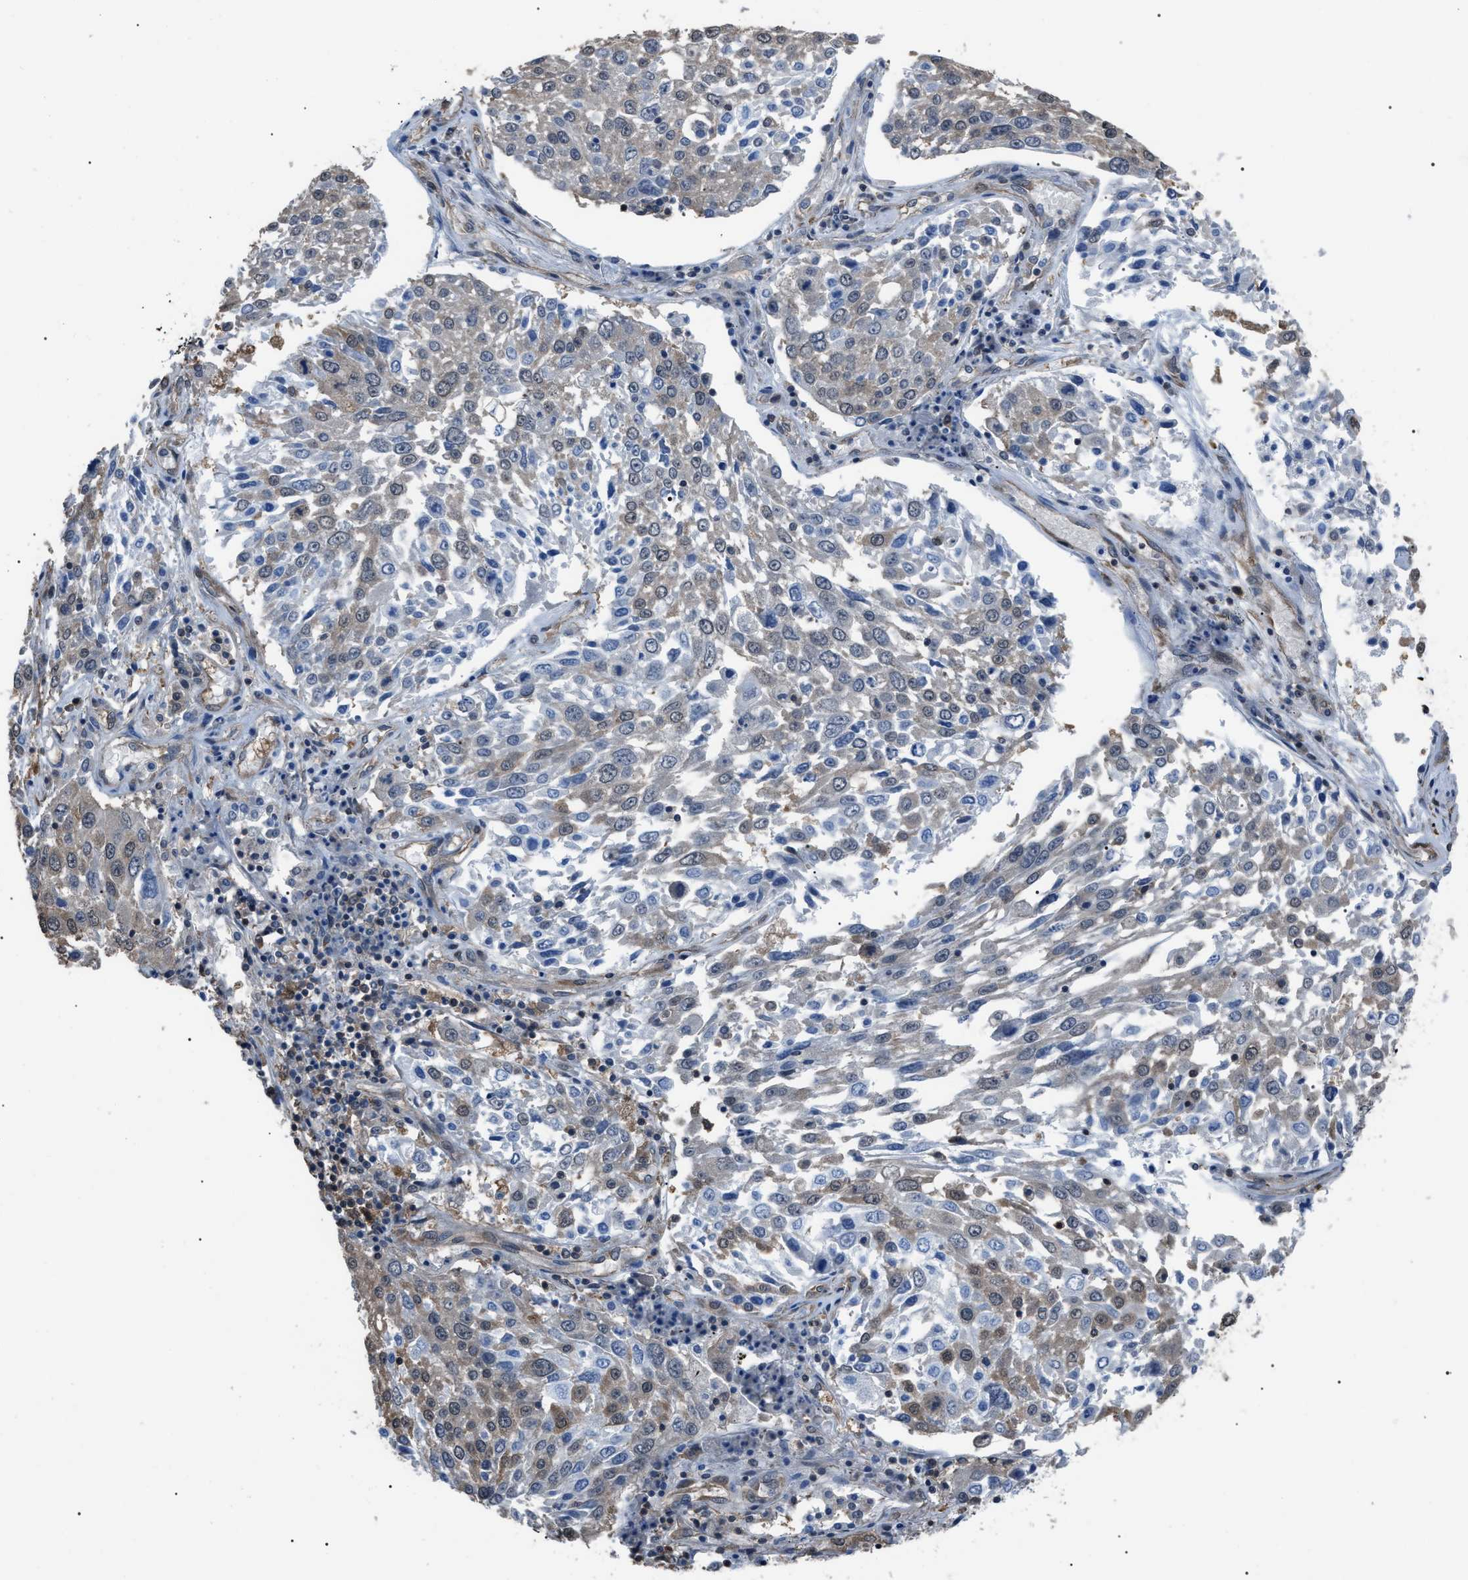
{"staining": {"intensity": "weak", "quantity": "25%-75%", "location": "cytoplasmic/membranous"}, "tissue": "lung cancer", "cell_type": "Tumor cells", "image_type": "cancer", "snomed": [{"axis": "morphology", "description": "Squamous cell carcinoma, NOS"}, {"axis": "topography", "description": "Lung"}], "caption": "Tumor cells show weak cytoplasmic/membranous staining in approximately 25%-75% of cells in lung cancer (squamous cell carcinoma).", "gene": "PDCD5", "patient": {"sex": "male", "age": 65}}